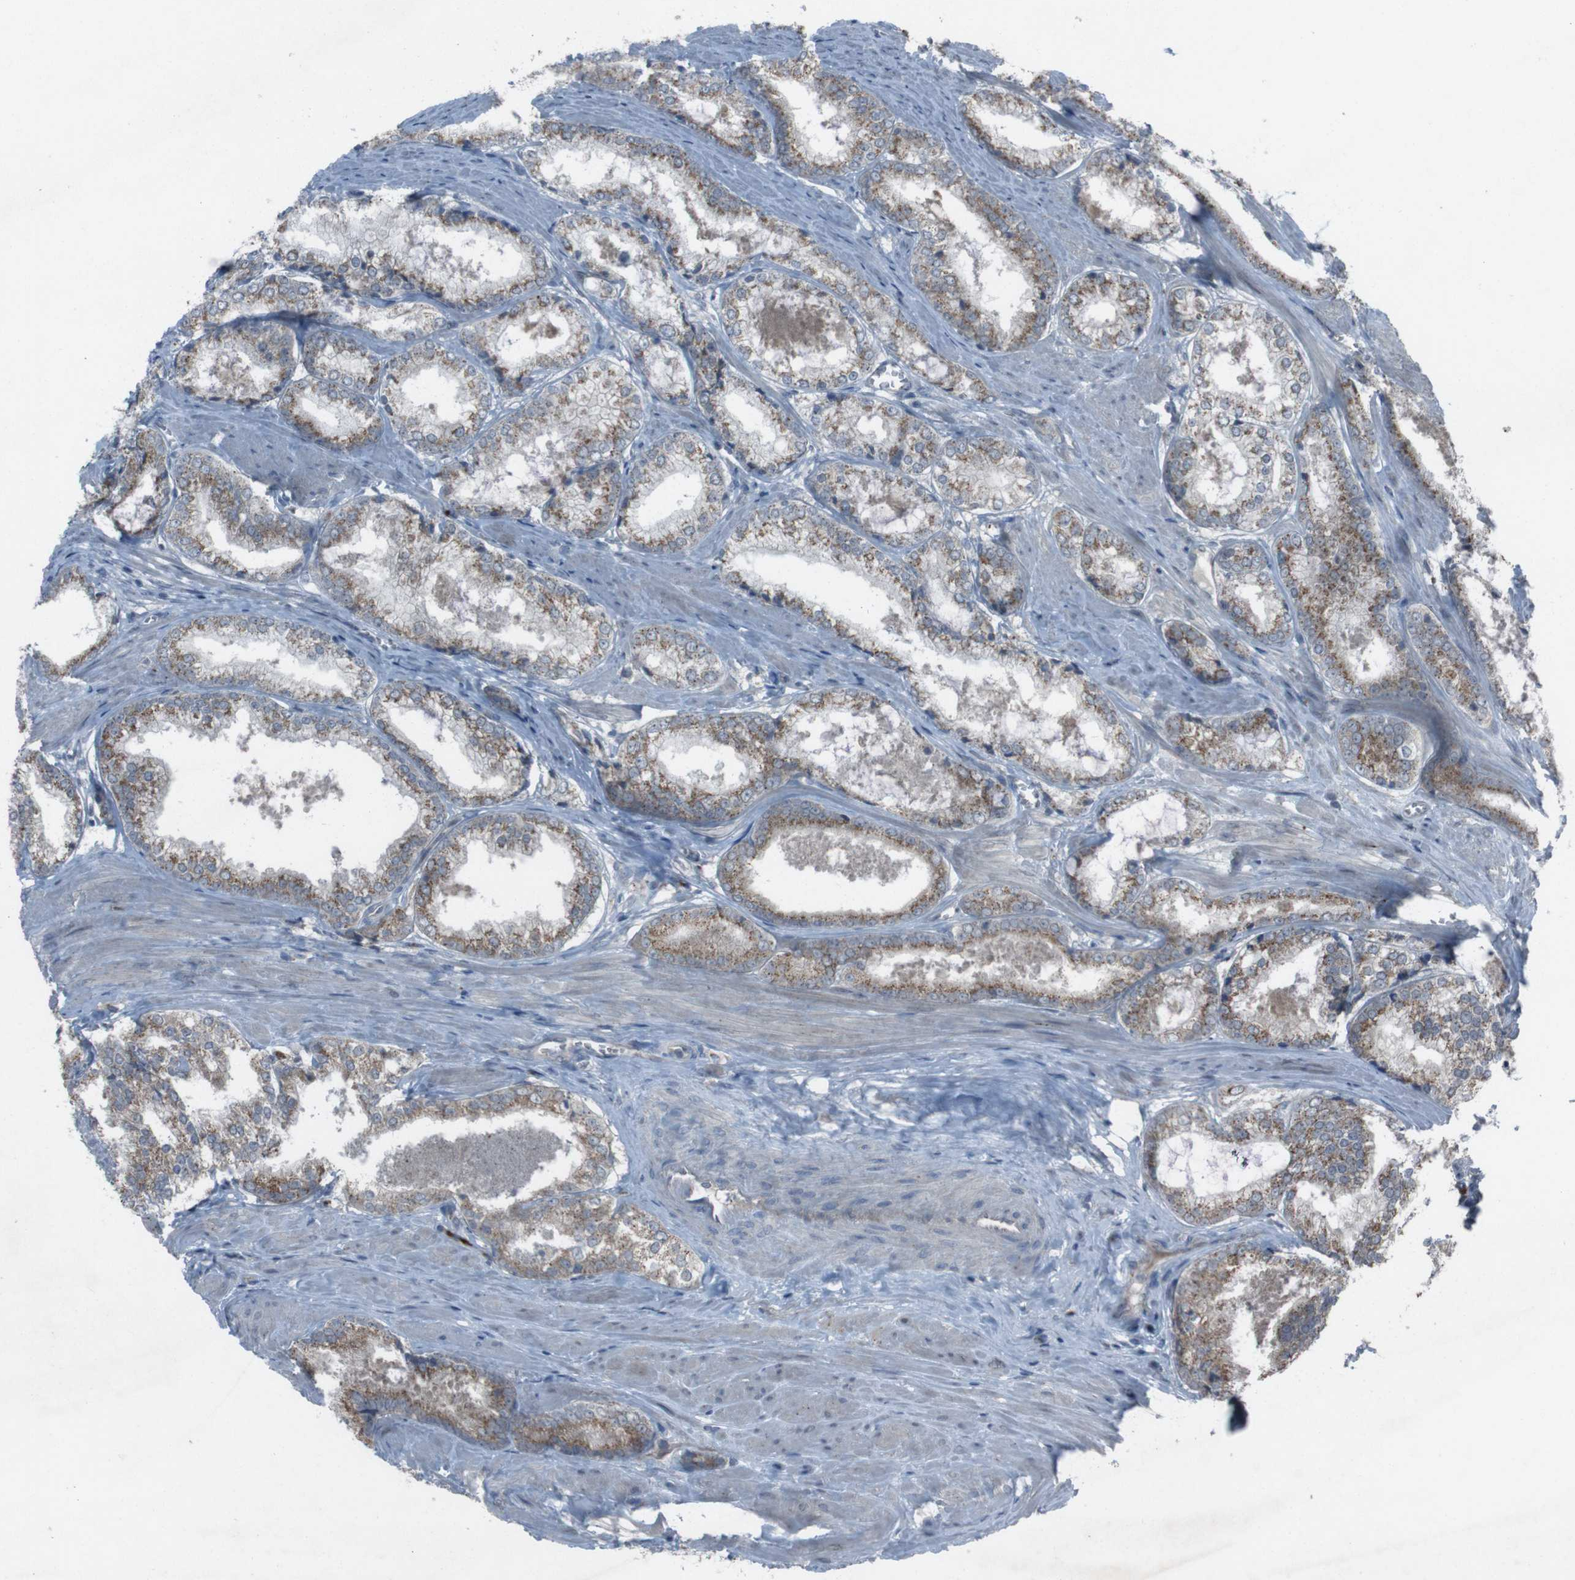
{"staining": {"intensity": "moderate", "quantity": ">75%", "location": "cytoplasmic/membranous"}, "tissue": "prostate cancer", "cell_type": "Tumor cells", "image_type": "cancer", "snomed": [{"axis": "morphology", "description": "Adenocarcinoma, Low grade"}, {"axis": "topography", "description": "Prostate"}], "caption": "A high-resolution photomicrograph shows immunohistochemistry staining of prostate cancer, which exhibits moderate cytoplasmic/membranous staining in about >75% of tumor cells.", "gene": "EFNA5", "patient": {"sex": "male", "age": 64}}